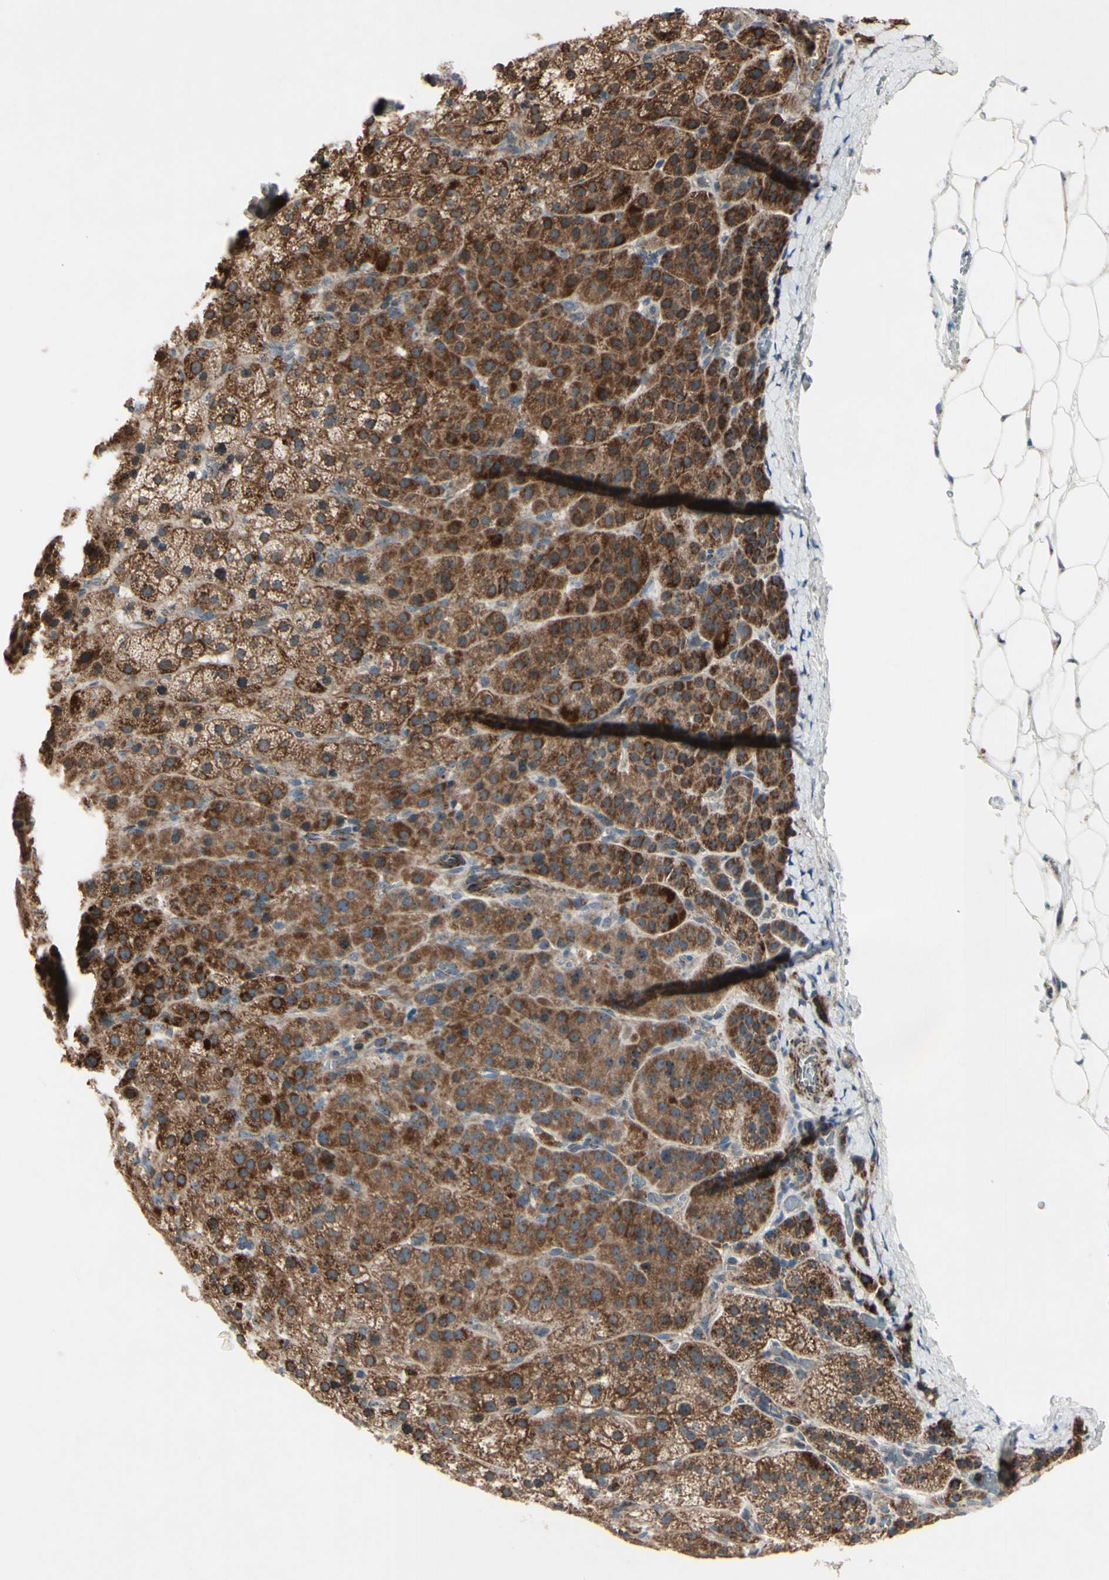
{"staining": {"intensity": "strong", "quantity": ">75%", "location": "cytoplasmic/membranous"}, "tissue": "adrenal gland", "cell_type": "Glandular cells", "image_type": "normal", "snomed": [{"axis": "morphology", "description": "Normal tissue, NOS"}, {"axis": "topography", "description": "Adrenal gland"}], "caption": "High-power microscopy captured an immunohistochemistry histopathology image of benign adrenal gland, revealing strong cytoplasmic/membranous expression in about >75% of glandular cells. Immunohistochemistry (ihc) stains the protein in brown and the nuclei are stained blue.", "gene": "CPT1A", "patient": {"sex": "female", "age": 57}}